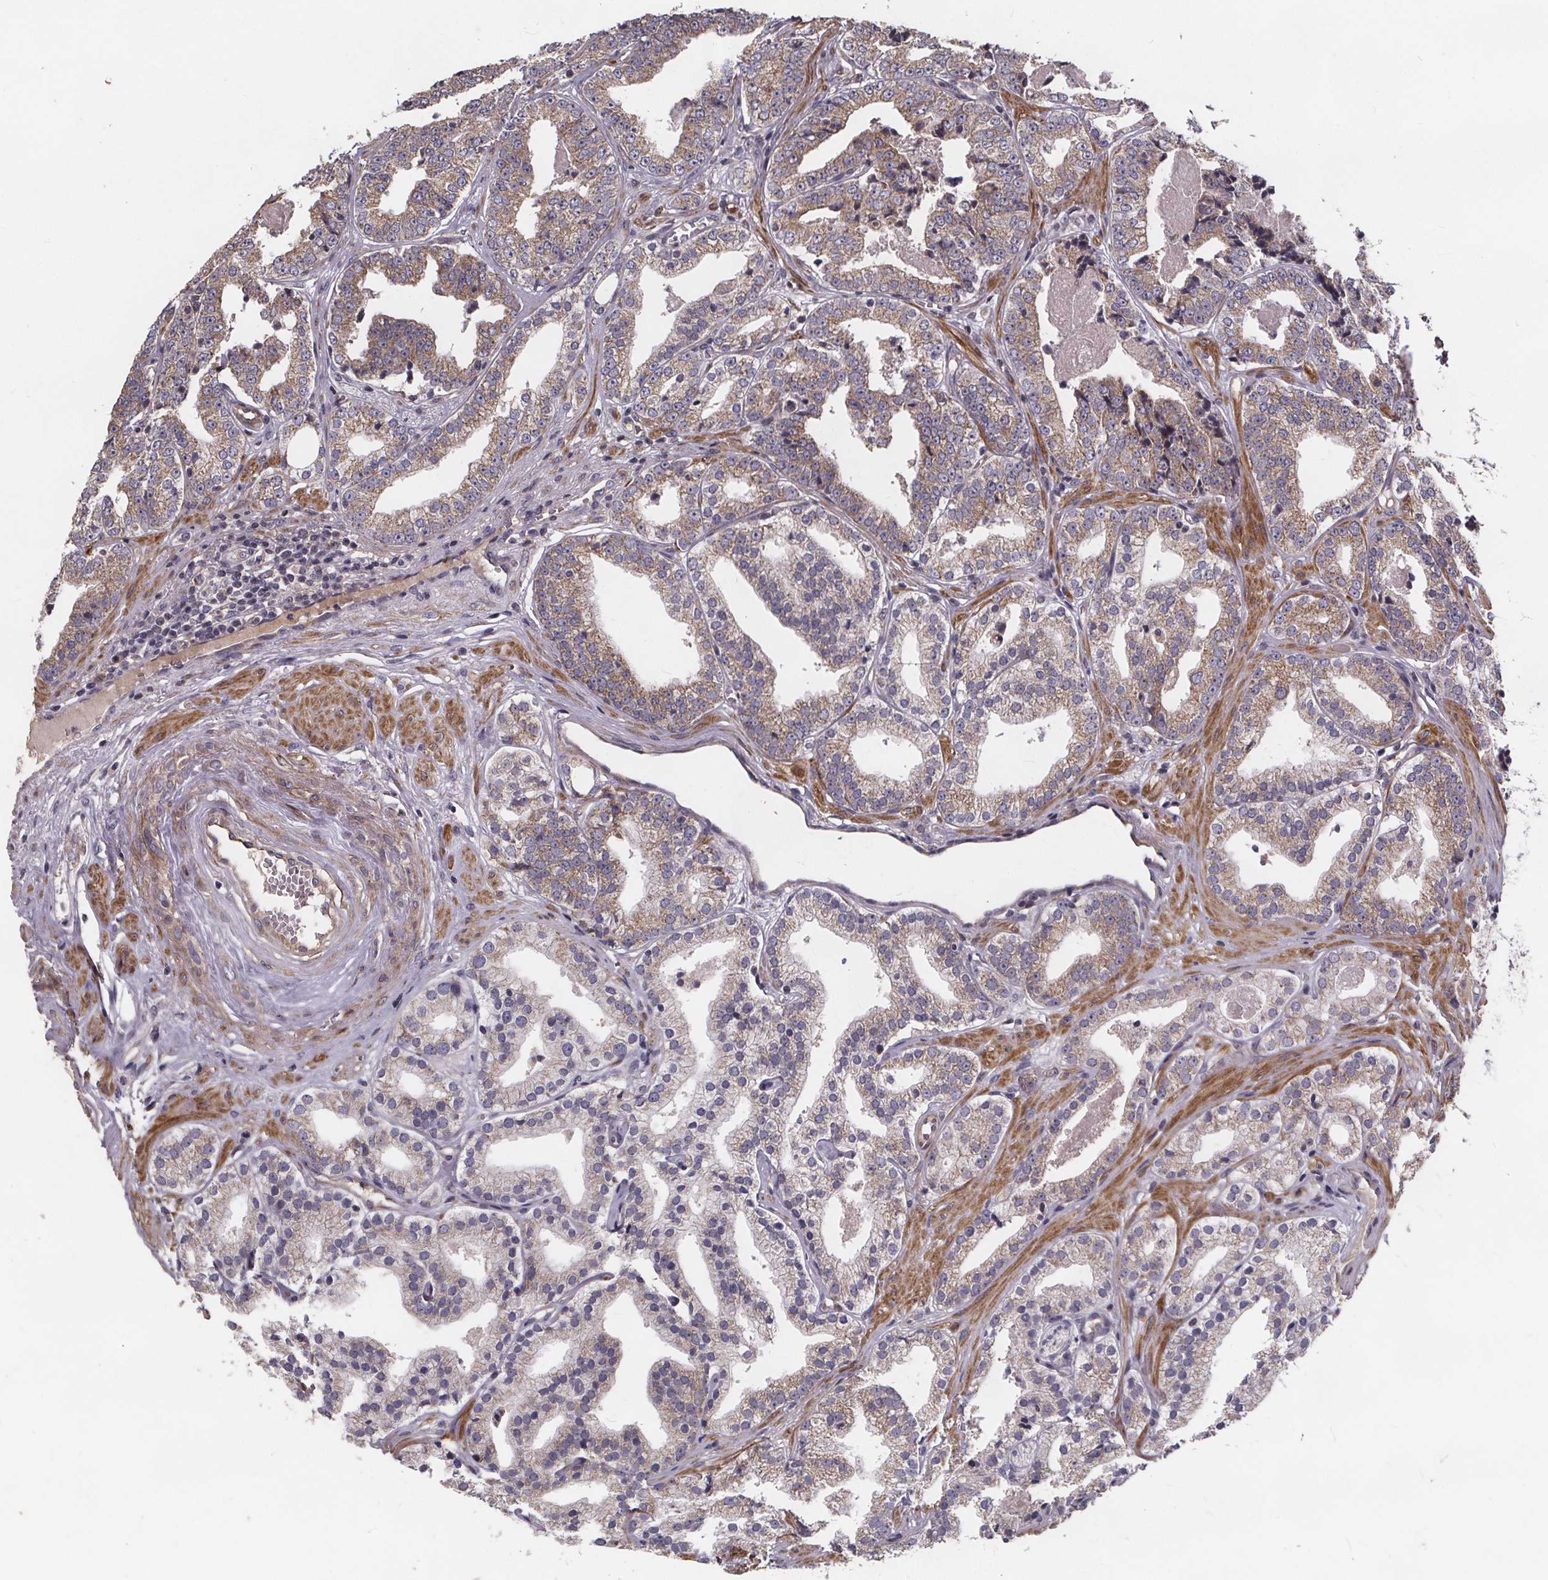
{"staining": {"intensity": "moderate", "quantity": ">75%", "location": "cytoplasmic/membranous"}, "tissue": "prostate cancer", "cell_type": "Tumor cells", "image_type": "cancer", "snomed": [{"axis": "morphology", "description": "Adenocarcinoma, Low grade"}, {"axis": "topography", "description": "Prostate"}], "caption": "A high-resolution histopathology image shows IHC staining of prostate cancer (adenocarcinoma (low-grade)), which shows moderate cytoplasmic/membranous staining in about >75% of tumor cells. (DAB (3,3'-diaminobenzidine) IHC with brightfield microscopy, high magnification).", "gene": "YME1L1", "patient": {"sex": "male", "age": 60}}